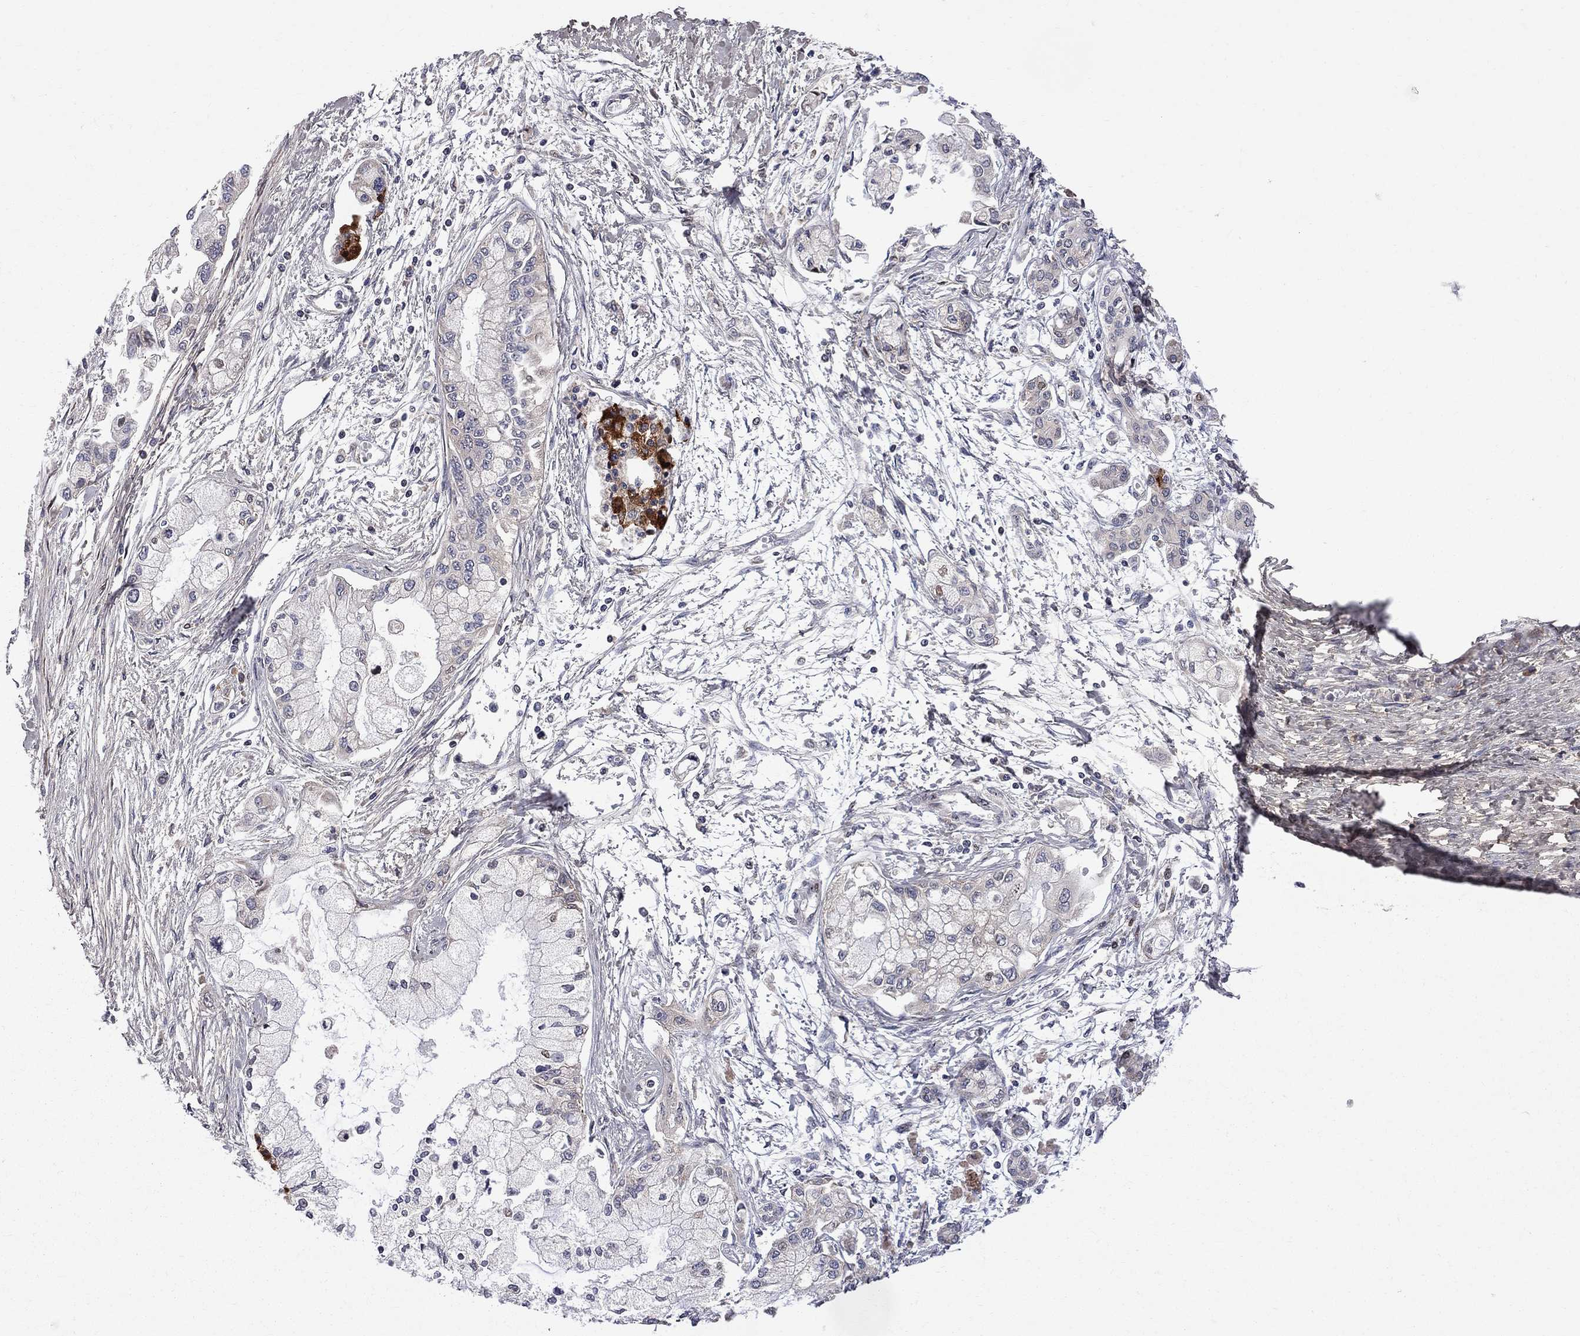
{"staining": {"intensity": "negative", "quantity": "none", "location": "none"}, "tissue": "pancreatic cancer", "cell_type": "Tumor cells", "image_type": "cancer", "snomed": [{"axis": "morphology", "description": "Adenocarcinoma, NOS"}, {"axis": "topography", "description": "Pancreas"}], "caption": "Pancreatic cancer was stained to show a protein in brown. There is no significant staining in tumor cells.", "gene": "CNOT11", "patient": {"sex": "male", "age": 54}}